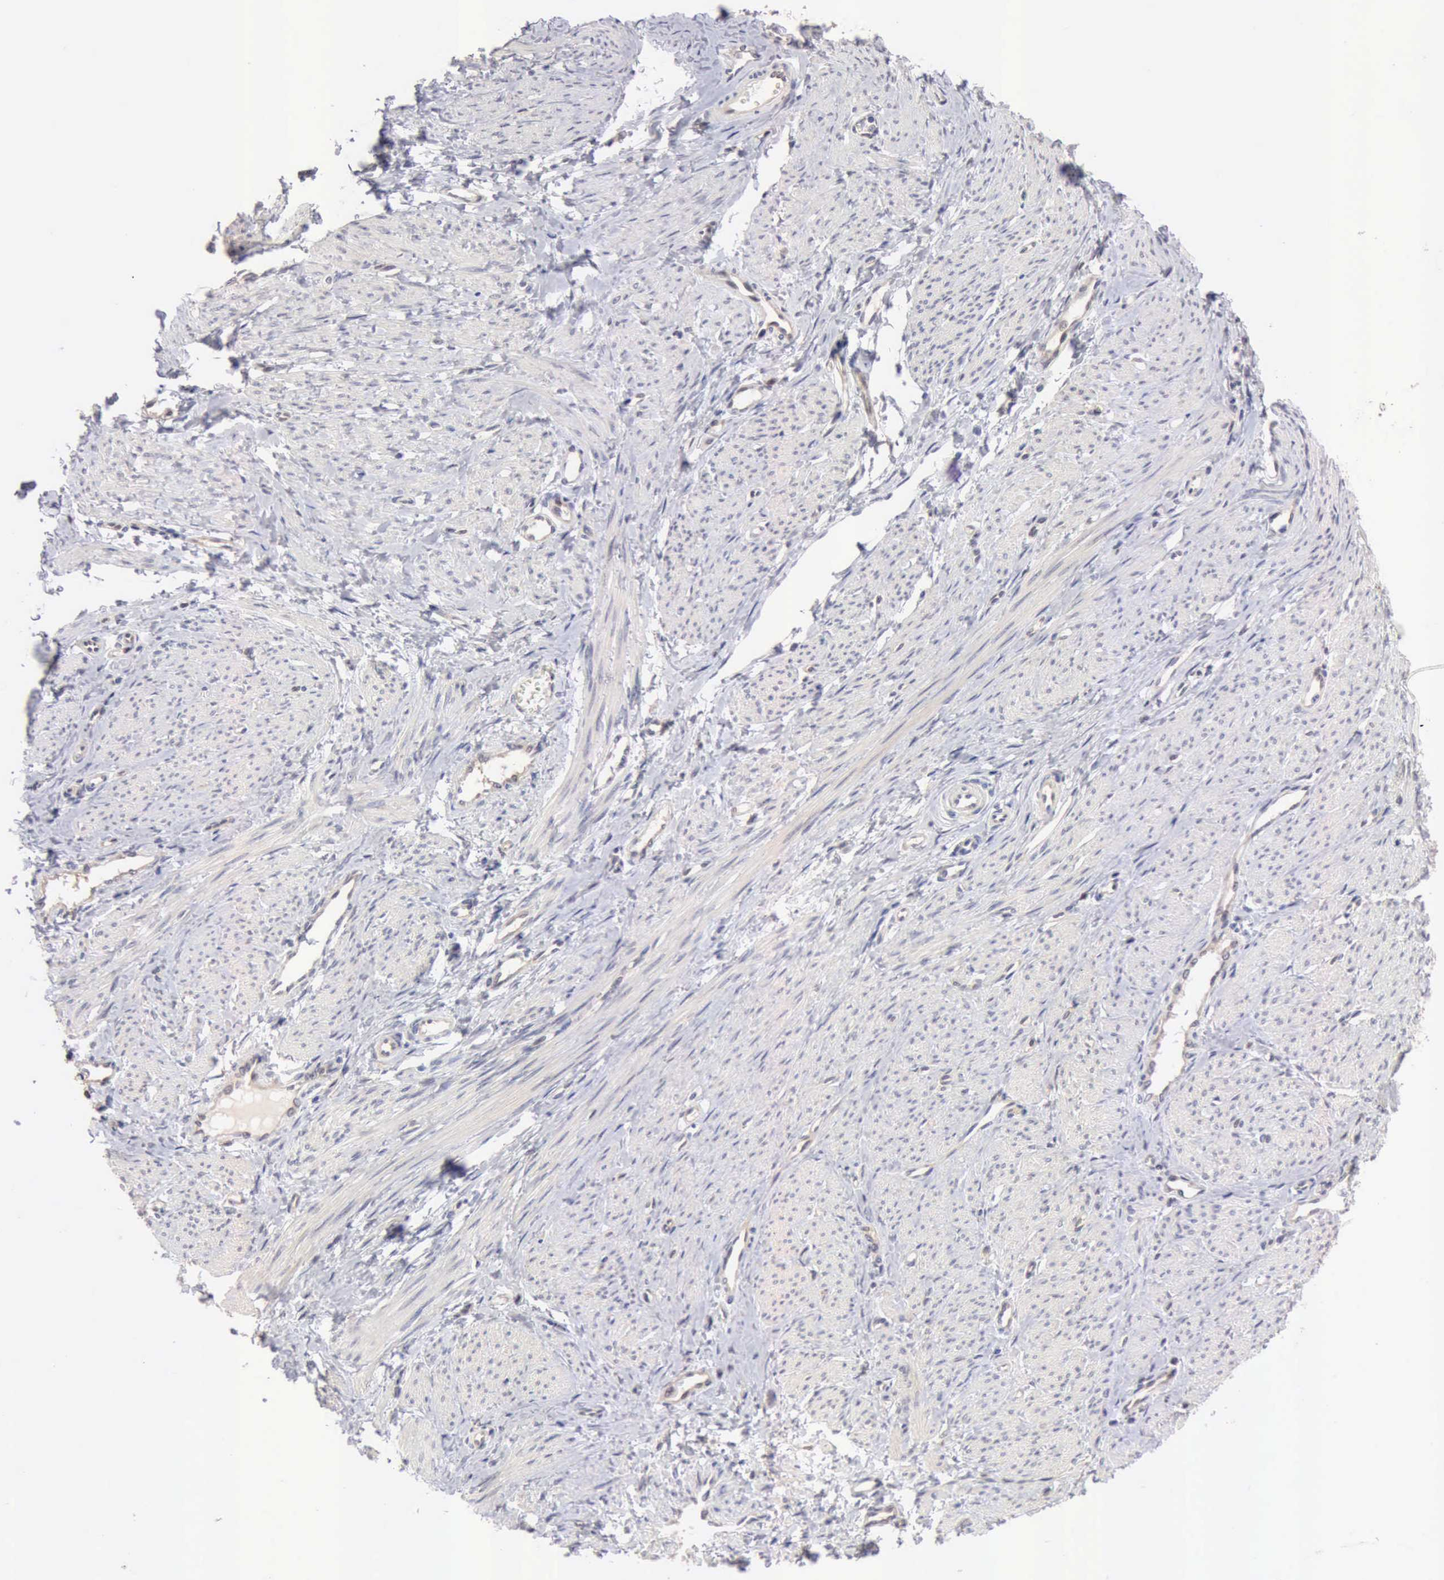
{"staining": {"intensity": "negative", "quantity": "none", "location": "none"}, "tissue": "smooth muscle", "cell_type": "Smooth muscle cells", "image_type": "normal", "snomed": [{"axis": "morphology", "description": "Normal tissue, NOS"}, {"axis": "topography", "description": "Smooth muscle"}, {"axis": "topography", "description": "Uterus"}], "caption": "Micrograph shows no significant protein expression in smooth muscle cells of normal smooth muscle. The staining was performed using DAB (3,3'-diaminobenzidine) to visualize the protein expression in brown, while the nuclei were stained in blue with hematoxylin (Magnification: 20x).", "gene": "PTGR2", "patient": {"sex": "female", "age": 39}}